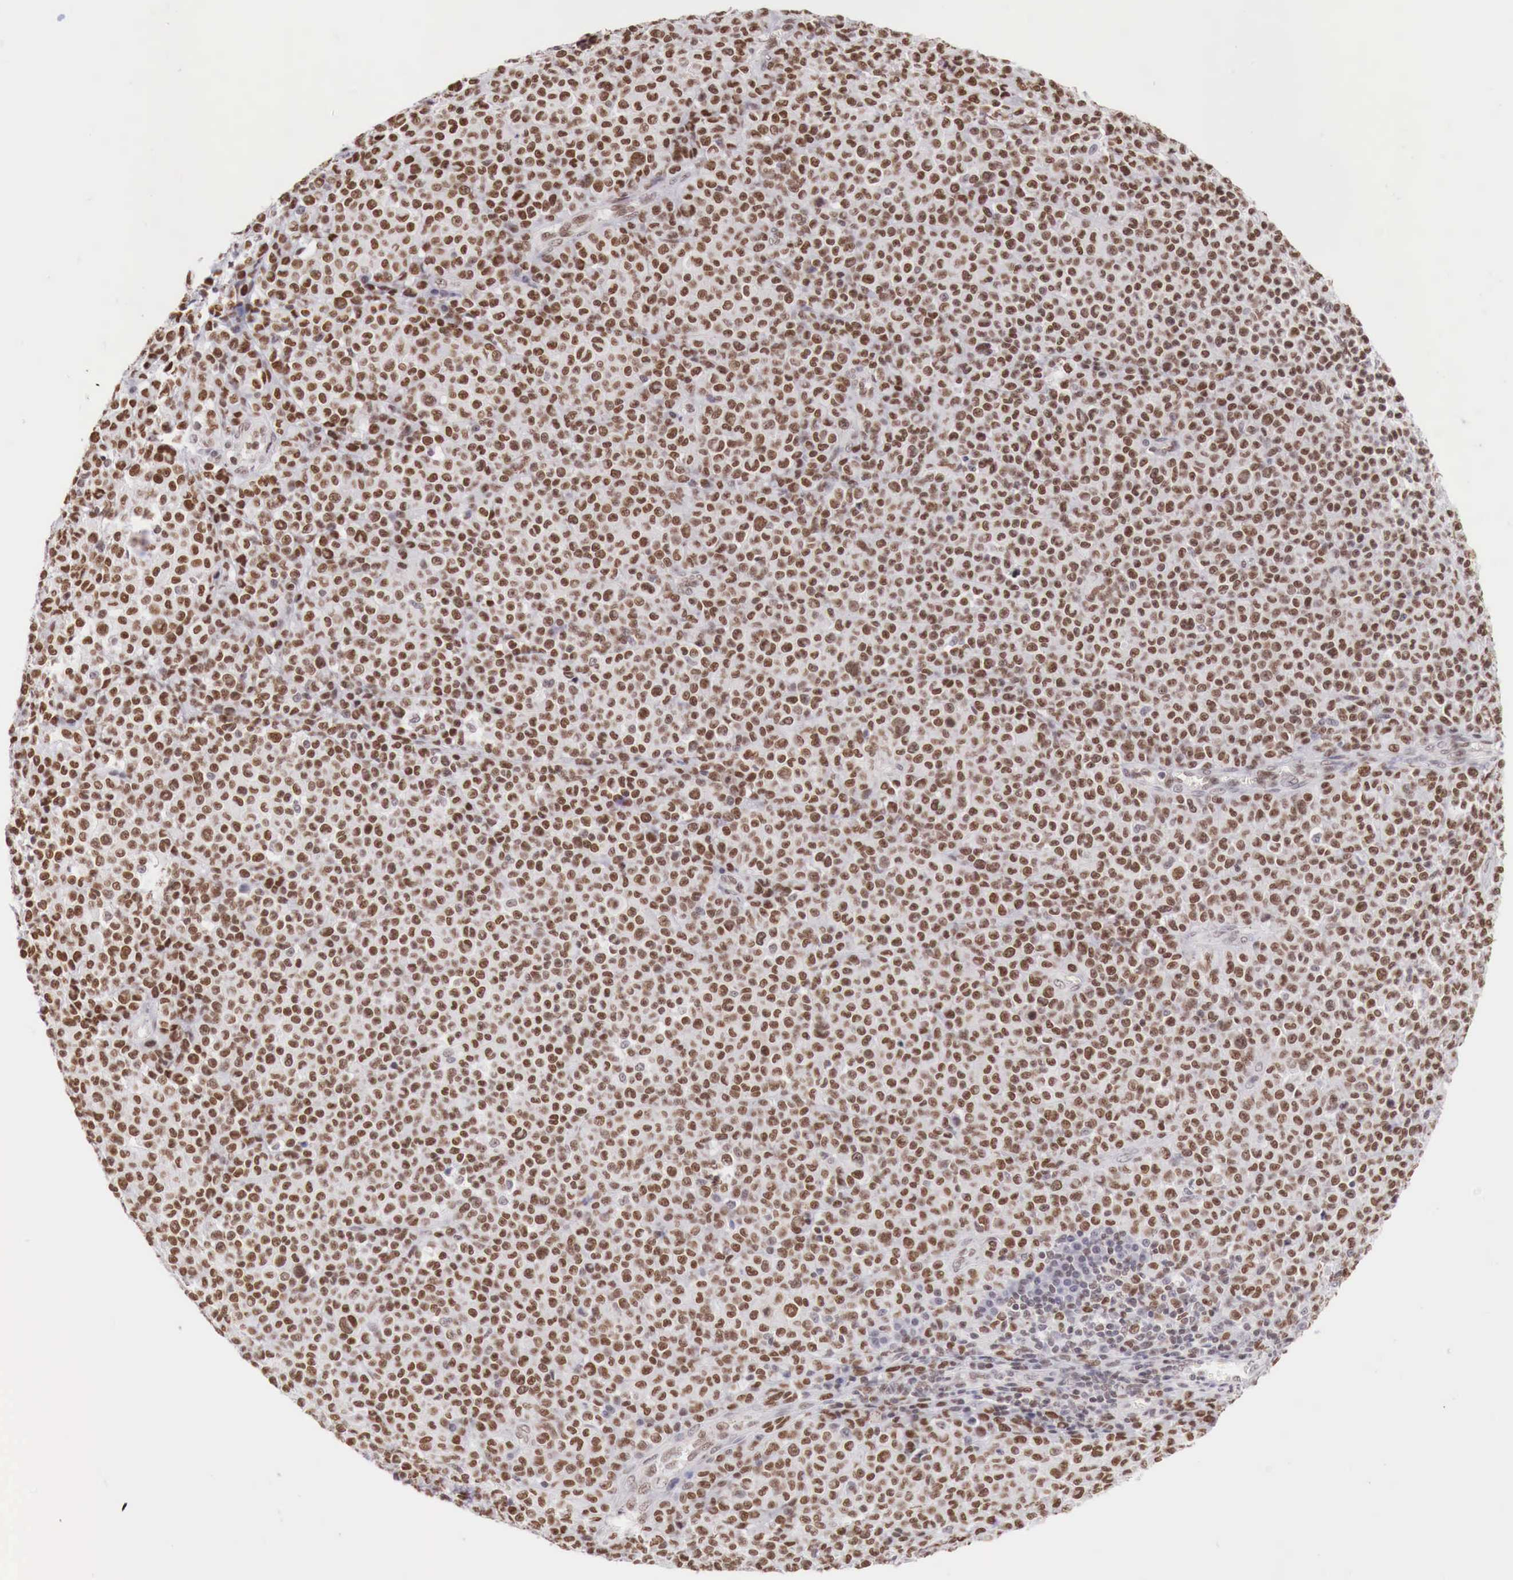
{"staining": {"intensity": "moderate", "quantity": "25%-75%", "location": "nuclear"}, "tissue": "melanoma", "cell_type": "Tumor cells", "image_type": "cancer", "snomed": [{"axis": "morphology", "description": "Malignant melanoma, Metastatic site"}, {"axis": "topography", "description": "Skin"}], "caption": "Melanoma was stained to show a protein in brown. There is medium levels of moderate nuclear staining in about 25%-75% of tumor cells. The staining was performed using DAB (3,3'-diaminobenzidine) to visualize the protein expression in brown, while the nuclei were stained in blue with hematoxylin (Magnification: 20x).", "gene": "PHF14", "patient": {"sex": "male", "age": 32}}